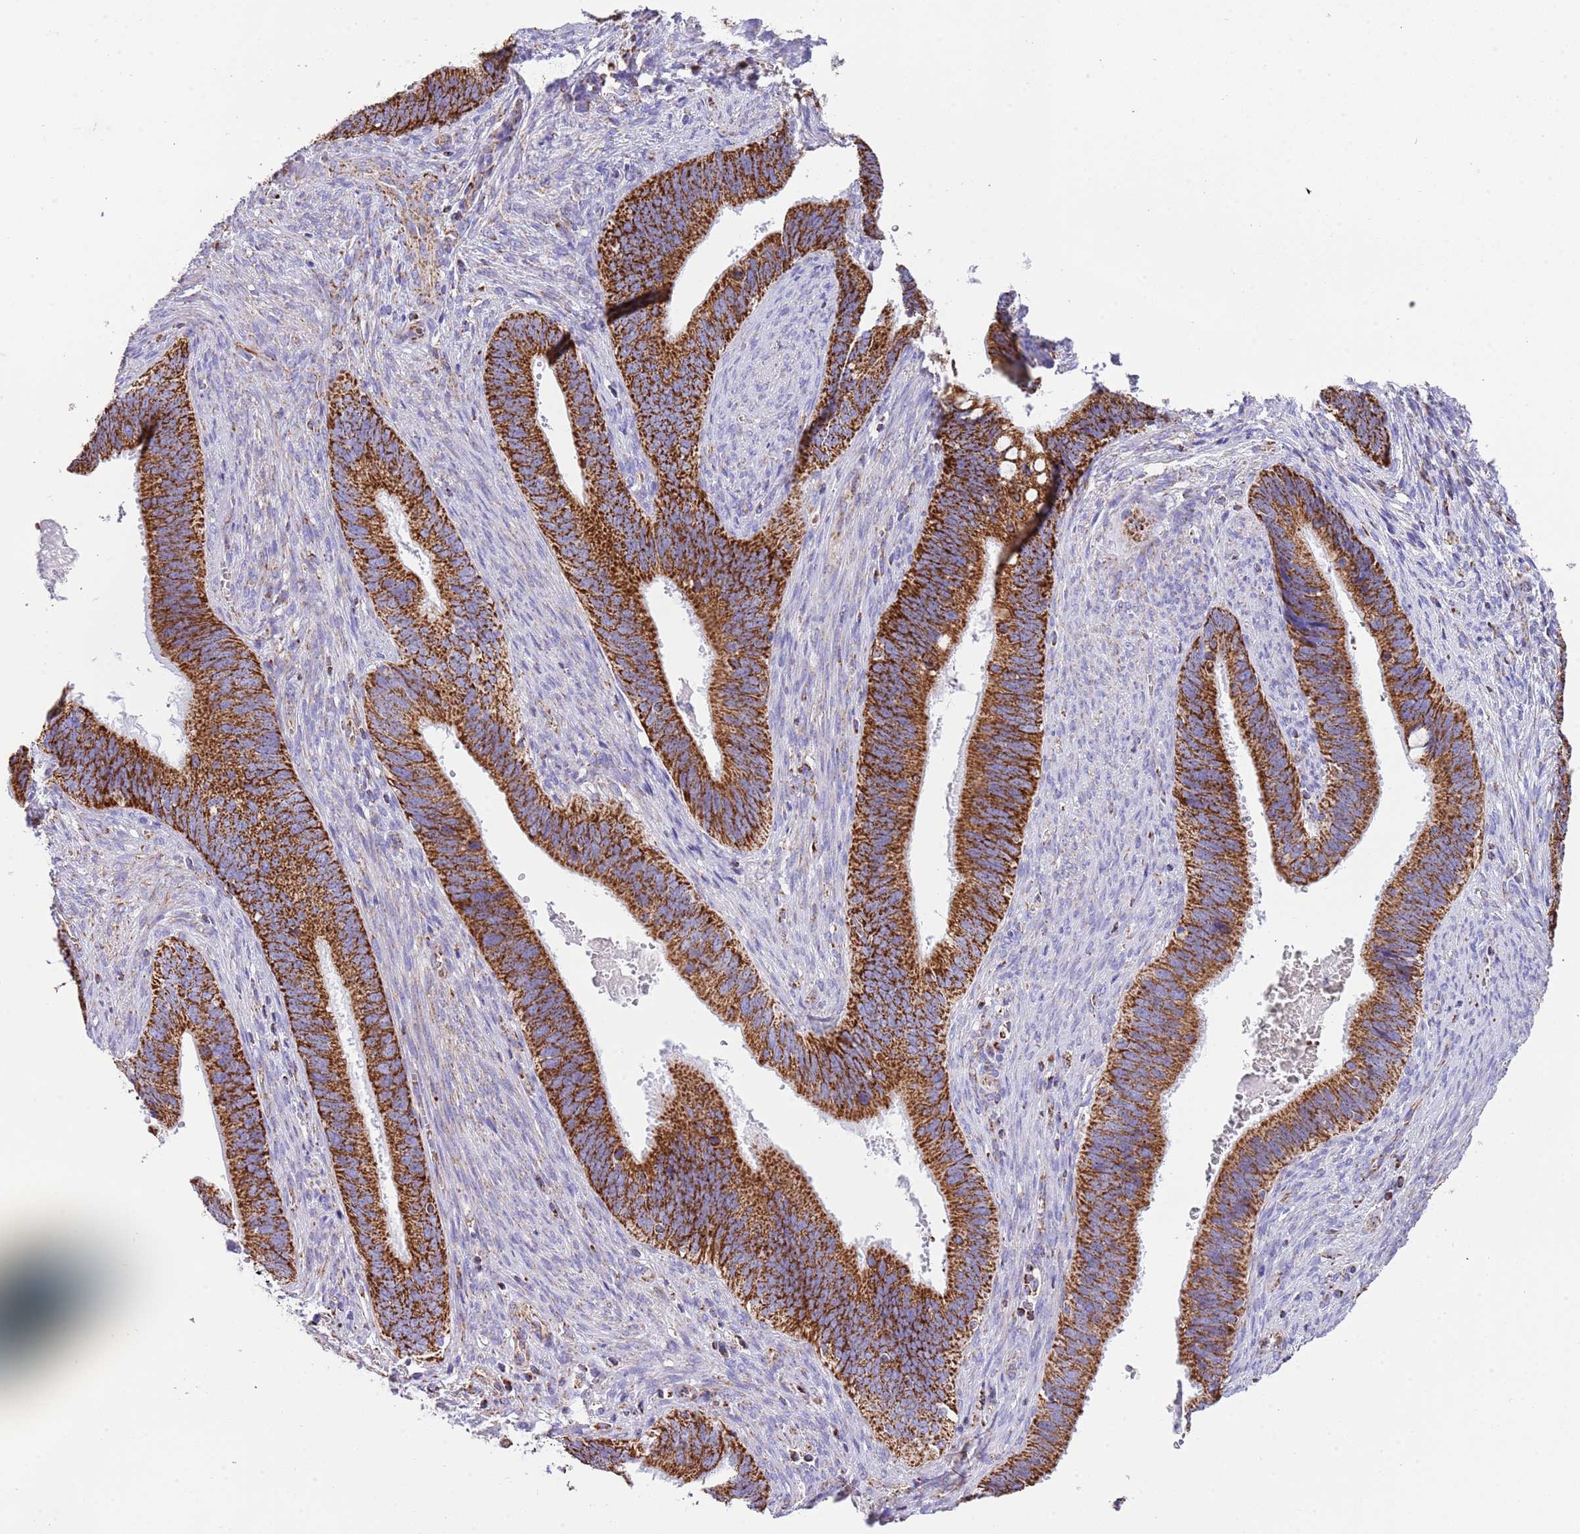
{"staining": {"intensity": "strong", "quantity": ">75%", "location": "cytoplasmic/membranous"}, "tissue": "cervical cancer", "cell_type": "Tumor cells", "image_type": "cancer", "snomed": [{"axis": "morphology", "description": "Adenocarcinoma, NOS"}, {"axis": "topography", "description": "Cervix"}], "caption": "Protein analysis of cervical cancer (adenocarcinoma) tissue shows strong cytoplasmic/membranous expression in about >75% of tumor cells.", "gene": "SUCLG2", "patient": {"sex": "female", "age": 42}}